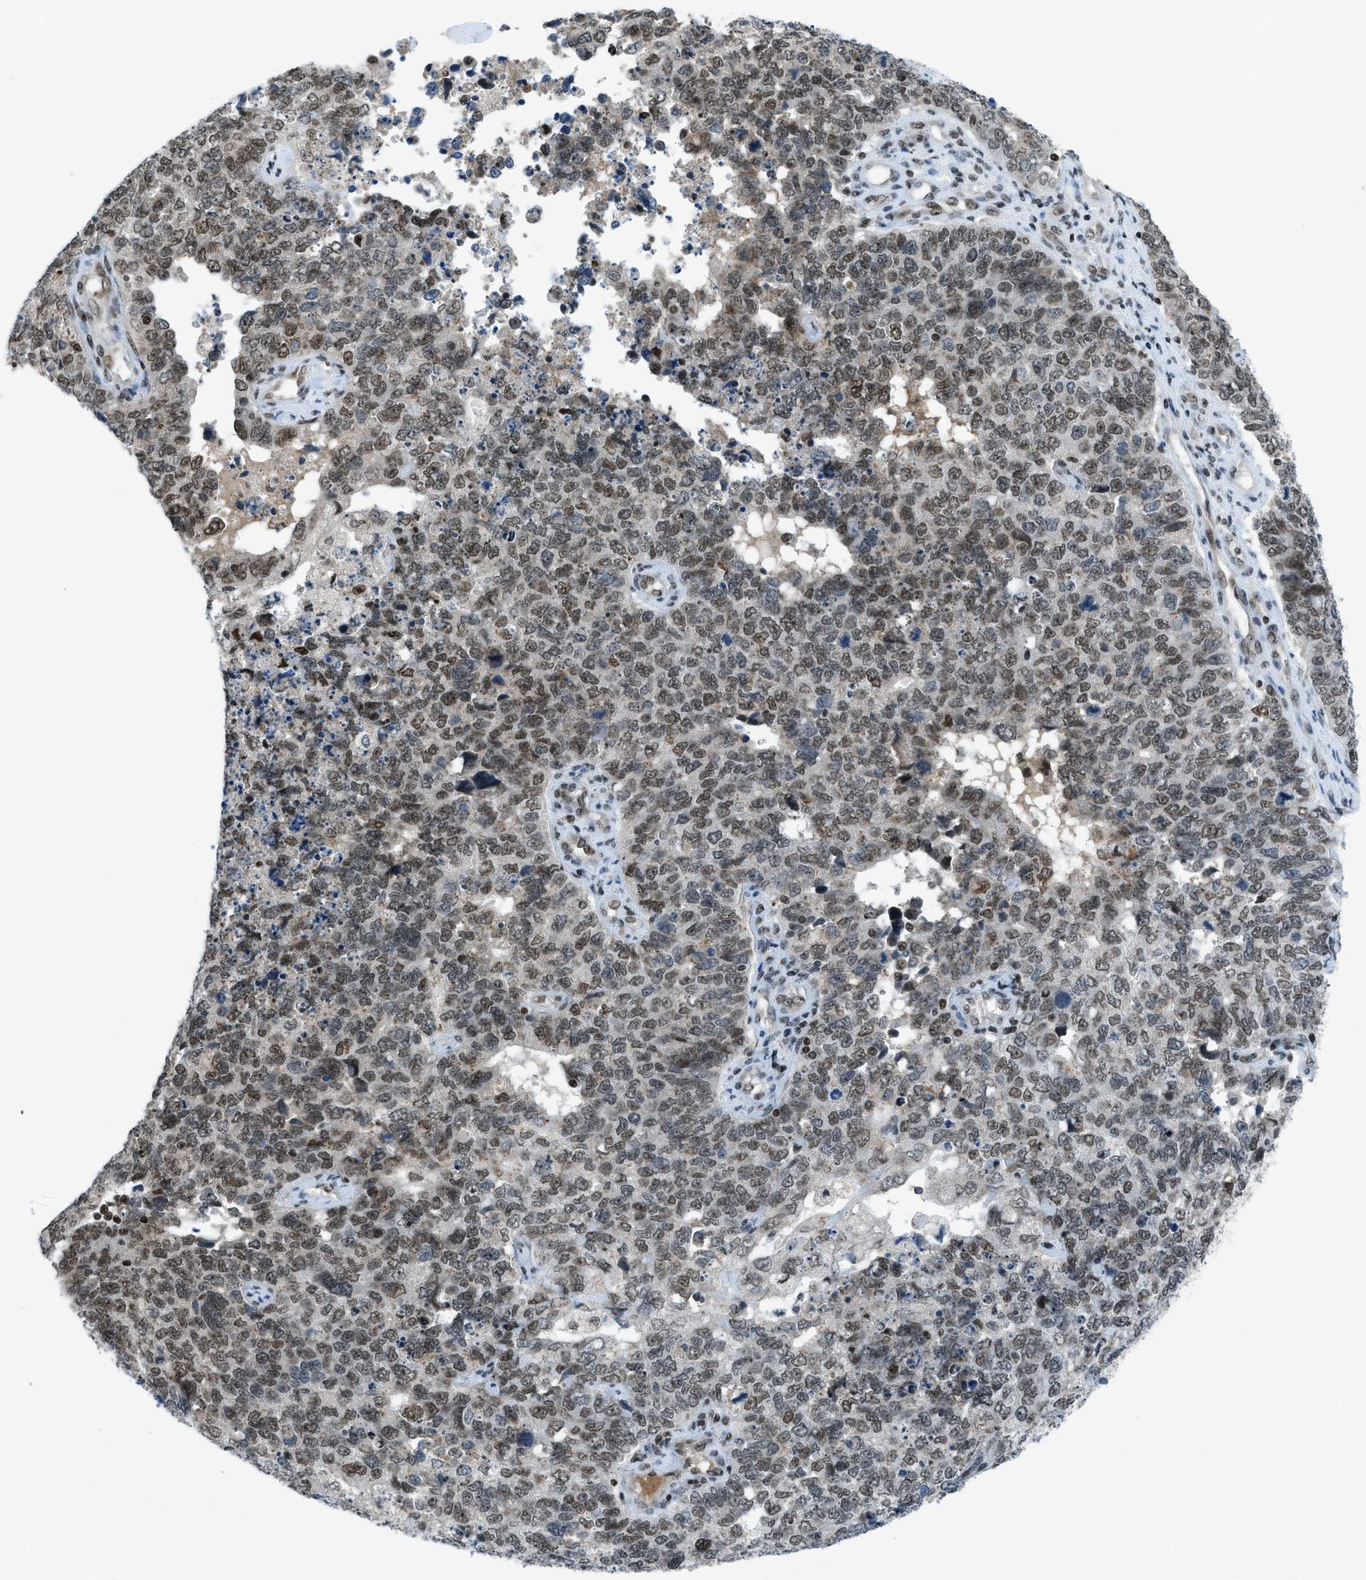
{"staining": {"intensity": "moderate", "quantity": "25%-75%", "location": "nuclear"}, "tissue": "cervical cancer", "cell_type": "Tumor cells", "image_type": "cancer", "snomed": [{"axis": "morphology", "description": "Squamous cell carcinoma, NOS"}, {"axis": "topography", "description": "Cervix"}], "caption": "There is medium levels of moderate nuclear positivity in tumor cells of cervical cancer, as demonstrated by immunohistochemical staining (brown color).", "gene": "RAD51B", "patient": {"sex": "female", "age": 63}}